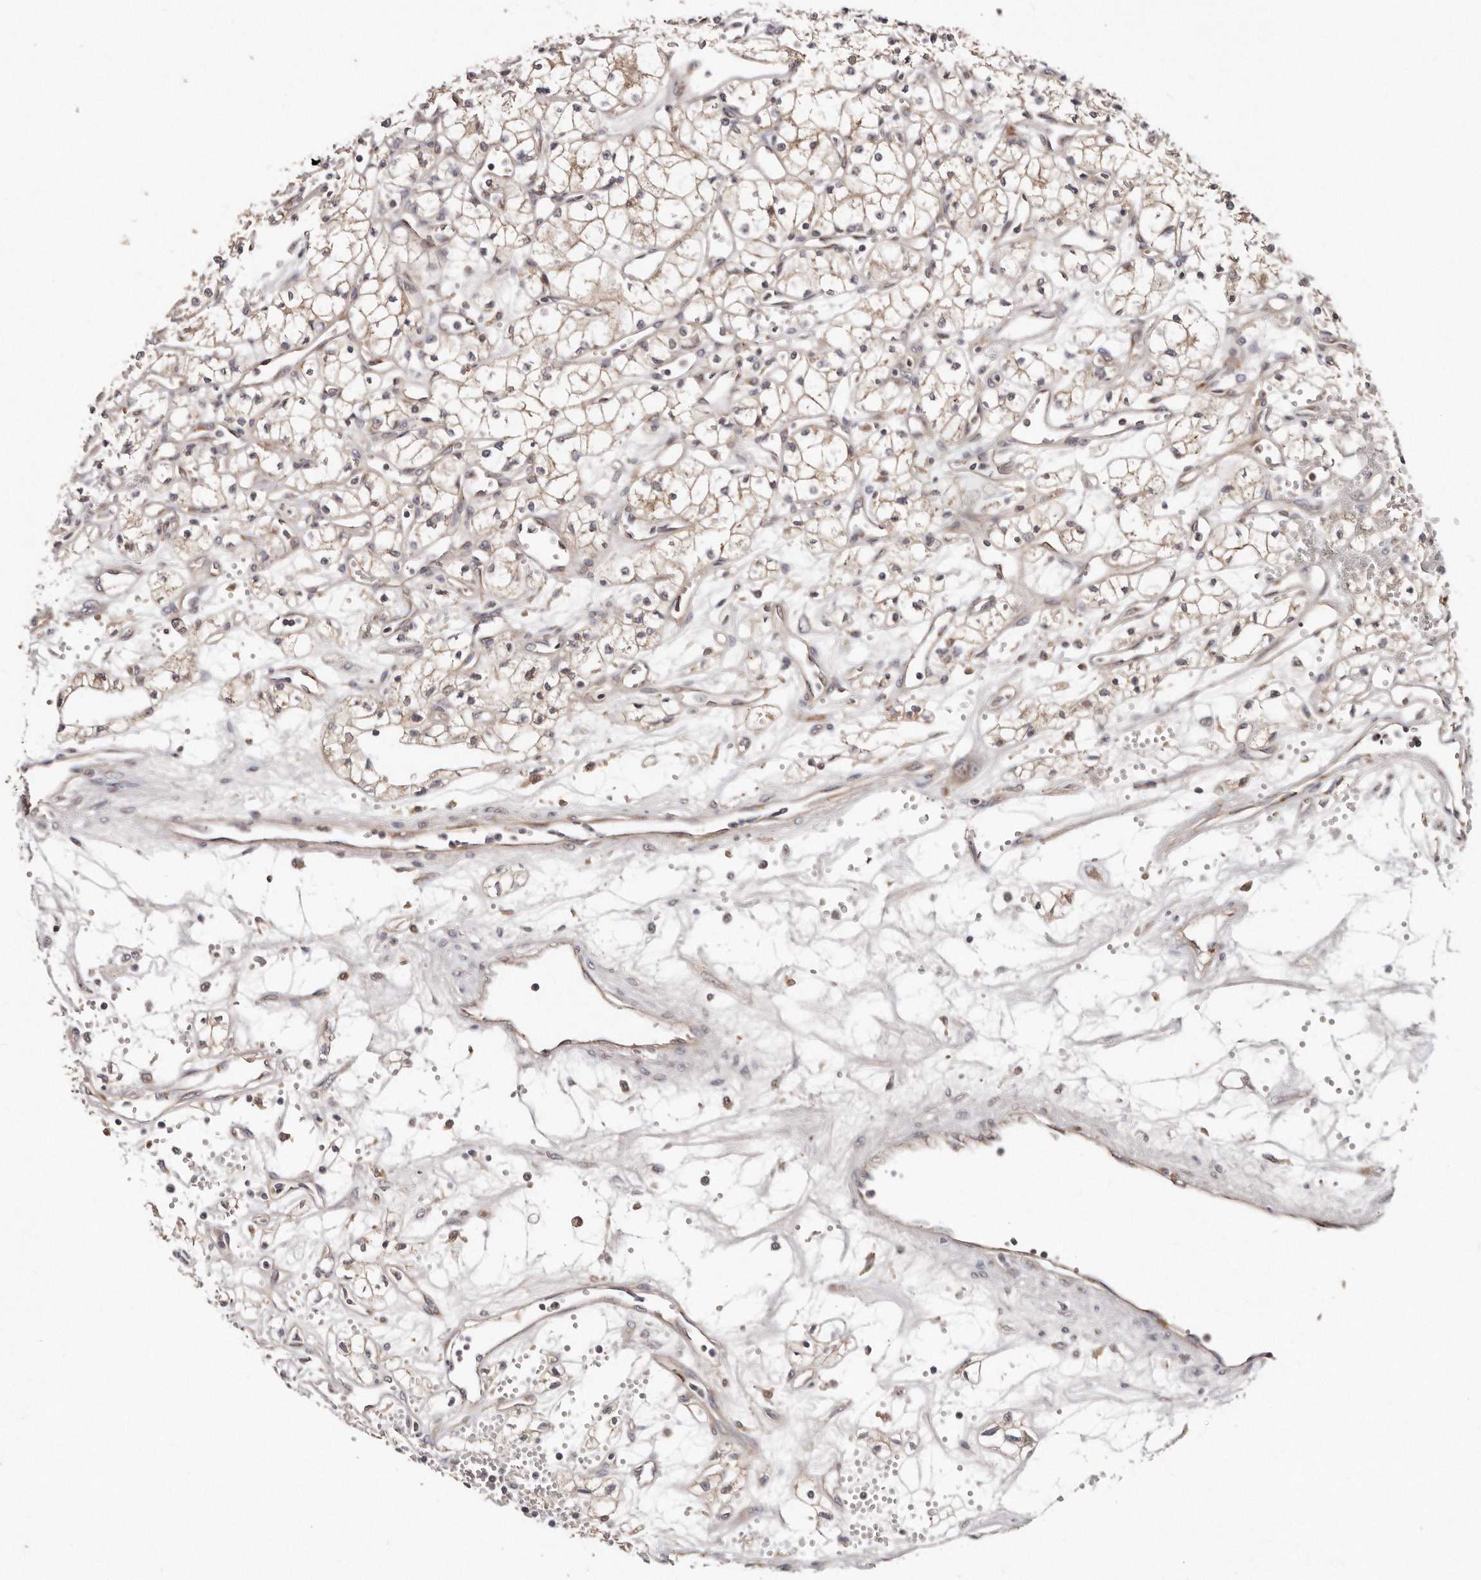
{"staining": {"intensity": "weak", "quantity": ">75%", "location": "cytoplasmic/membranous"}, "tissue": "renal cancer", "cell_type": "Tumor cells", "image_type": "cancer", "snomed": [{"axis": "morphology", "description": "Adenocarcinoma, NOS"}, {"axis": "topography", "description": "Kidney"}], "caption": "Renal cancer (adenocarcinoma) was stained to show a protein in brown. There is low levels of weak cytoplasmic/membranous positivity in approximately >75% of tumor cells. Immunohistochemistry stains the protein in brown and the nuclei are stained blue.", "gene": "DACT2", "patient": {"sex": "male", "age": 59}}